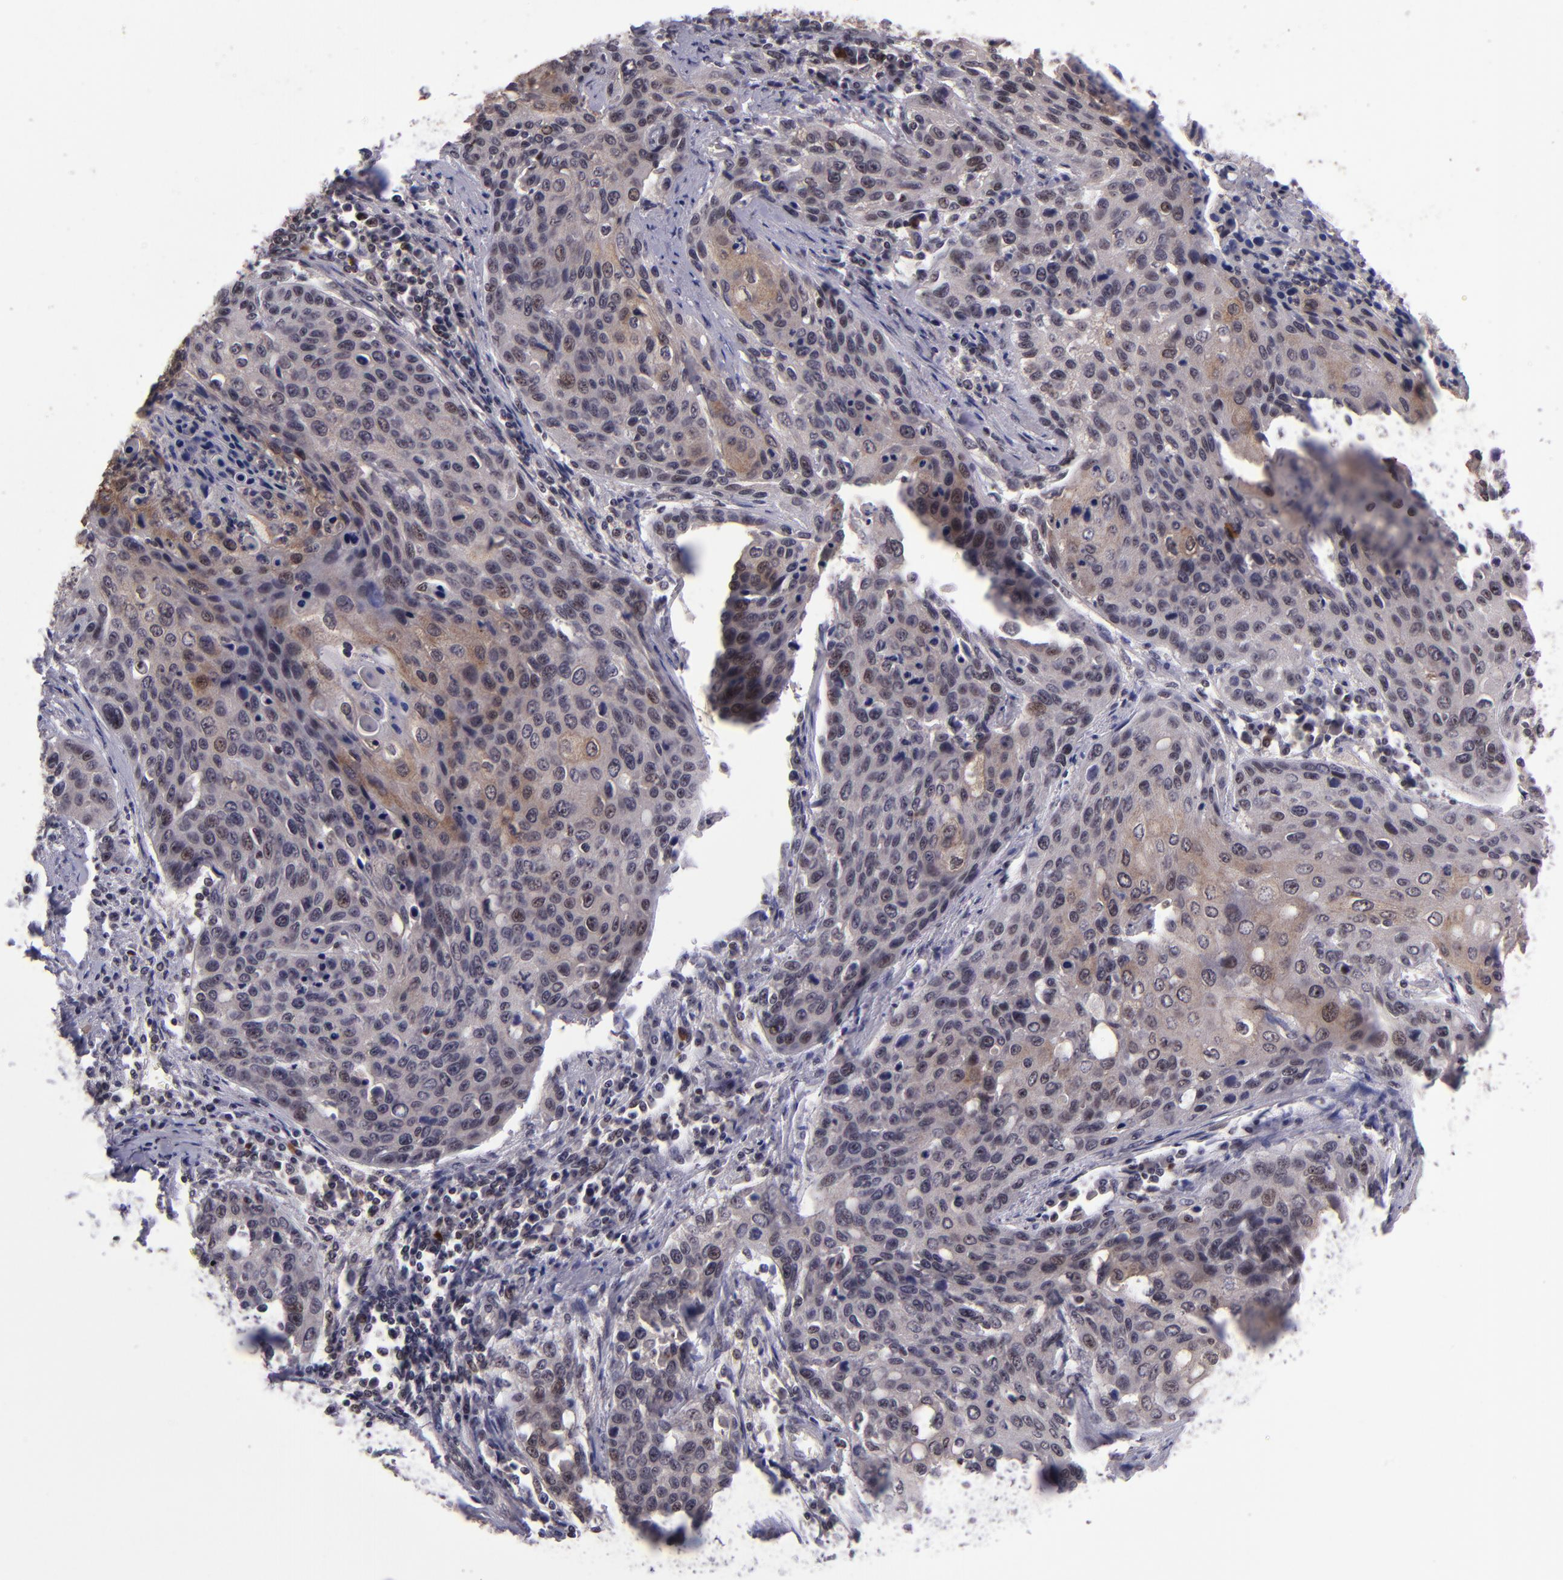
{"staining": {"intensity": "weak", "quantity": "25%-75%", "location": "cytoplasmic/membranous,nuclear"}, "tissue": "cervical cancer", "cell_type": "Tumor cells", "image_type": "cancer", "snomed": [{"axis": "morphology", "description": "Squamous cell carcinoma, NOS"}, {"axis": "topography", "description": "Cervix"}], "caption": "This histopathology image exhibits cervical squamous cell carcinoma stained with immunohistochemistry to label a protein in brown. The cytoplasmic/membranous and nuclear of tumor cells show weak positivity for the protein. Nuclei are counter-stained blue.", "gene": "PCNX4", "patient": {"sex": "female", "age": 32}}